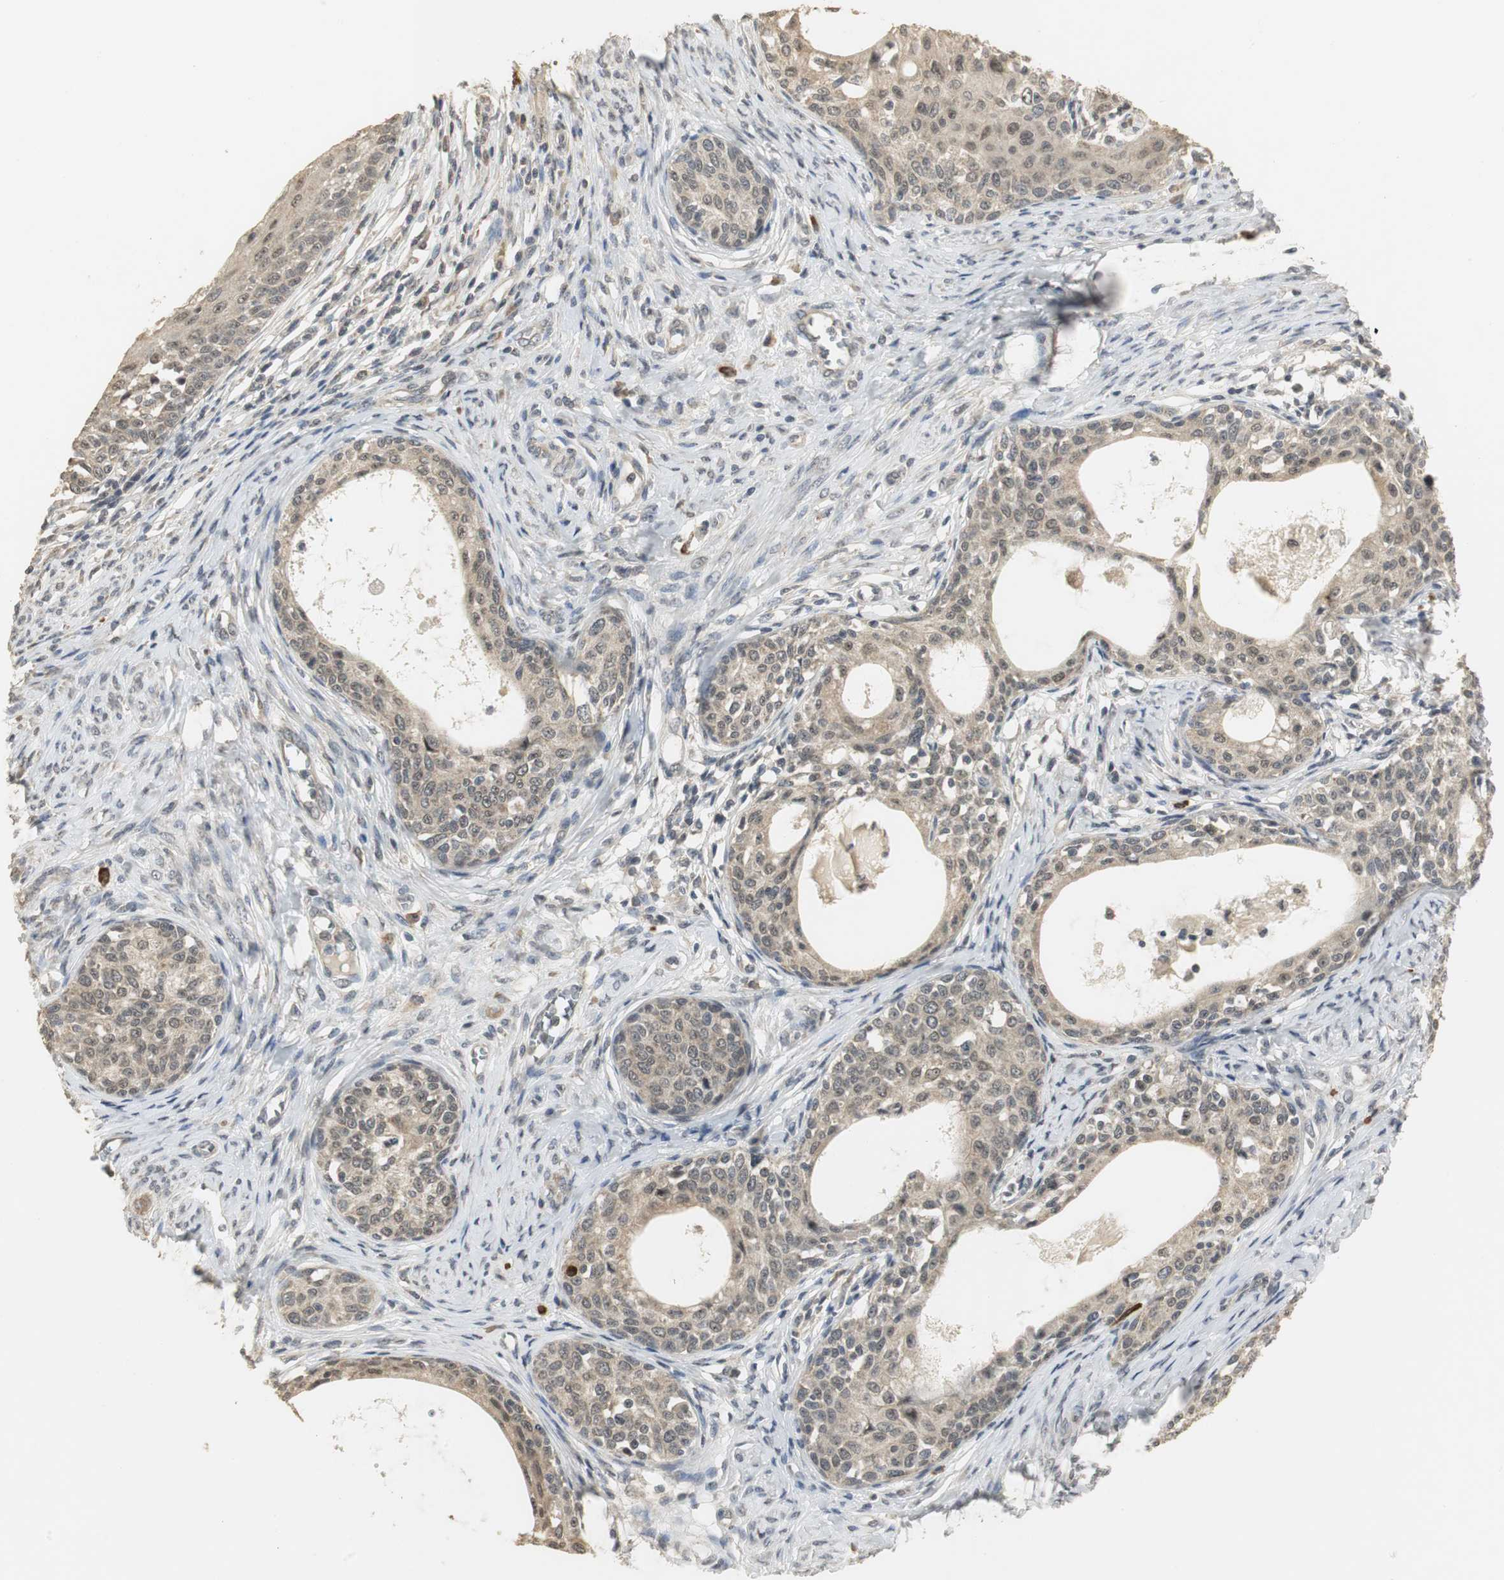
{"staining": {"intensity": "weak", "quantity": "25%-75%", "location": "cytoplasmic/membranous"}, "tissue": "cervical cancer", "cell_type": "Tumor cells", "image_type": "cancer", "snomed": [{"axis": "morphology", "description": "Squamous cell carcinoma, NOS"}, {"axis": "morphology", "description": "Adenocarcinoma, NOS"}, {"axis": "topography", "description": "Cervix"}], "caption": "Cervical cancer (squamous cell carcinoma) tissue exhibits weak cytoplasmic/membranous staining in approximately 25%-75% of tumor cells, visualized by immunohistochemistry.", "gene": "ELOA", "patient": {"sex": "female", "age": 52}}